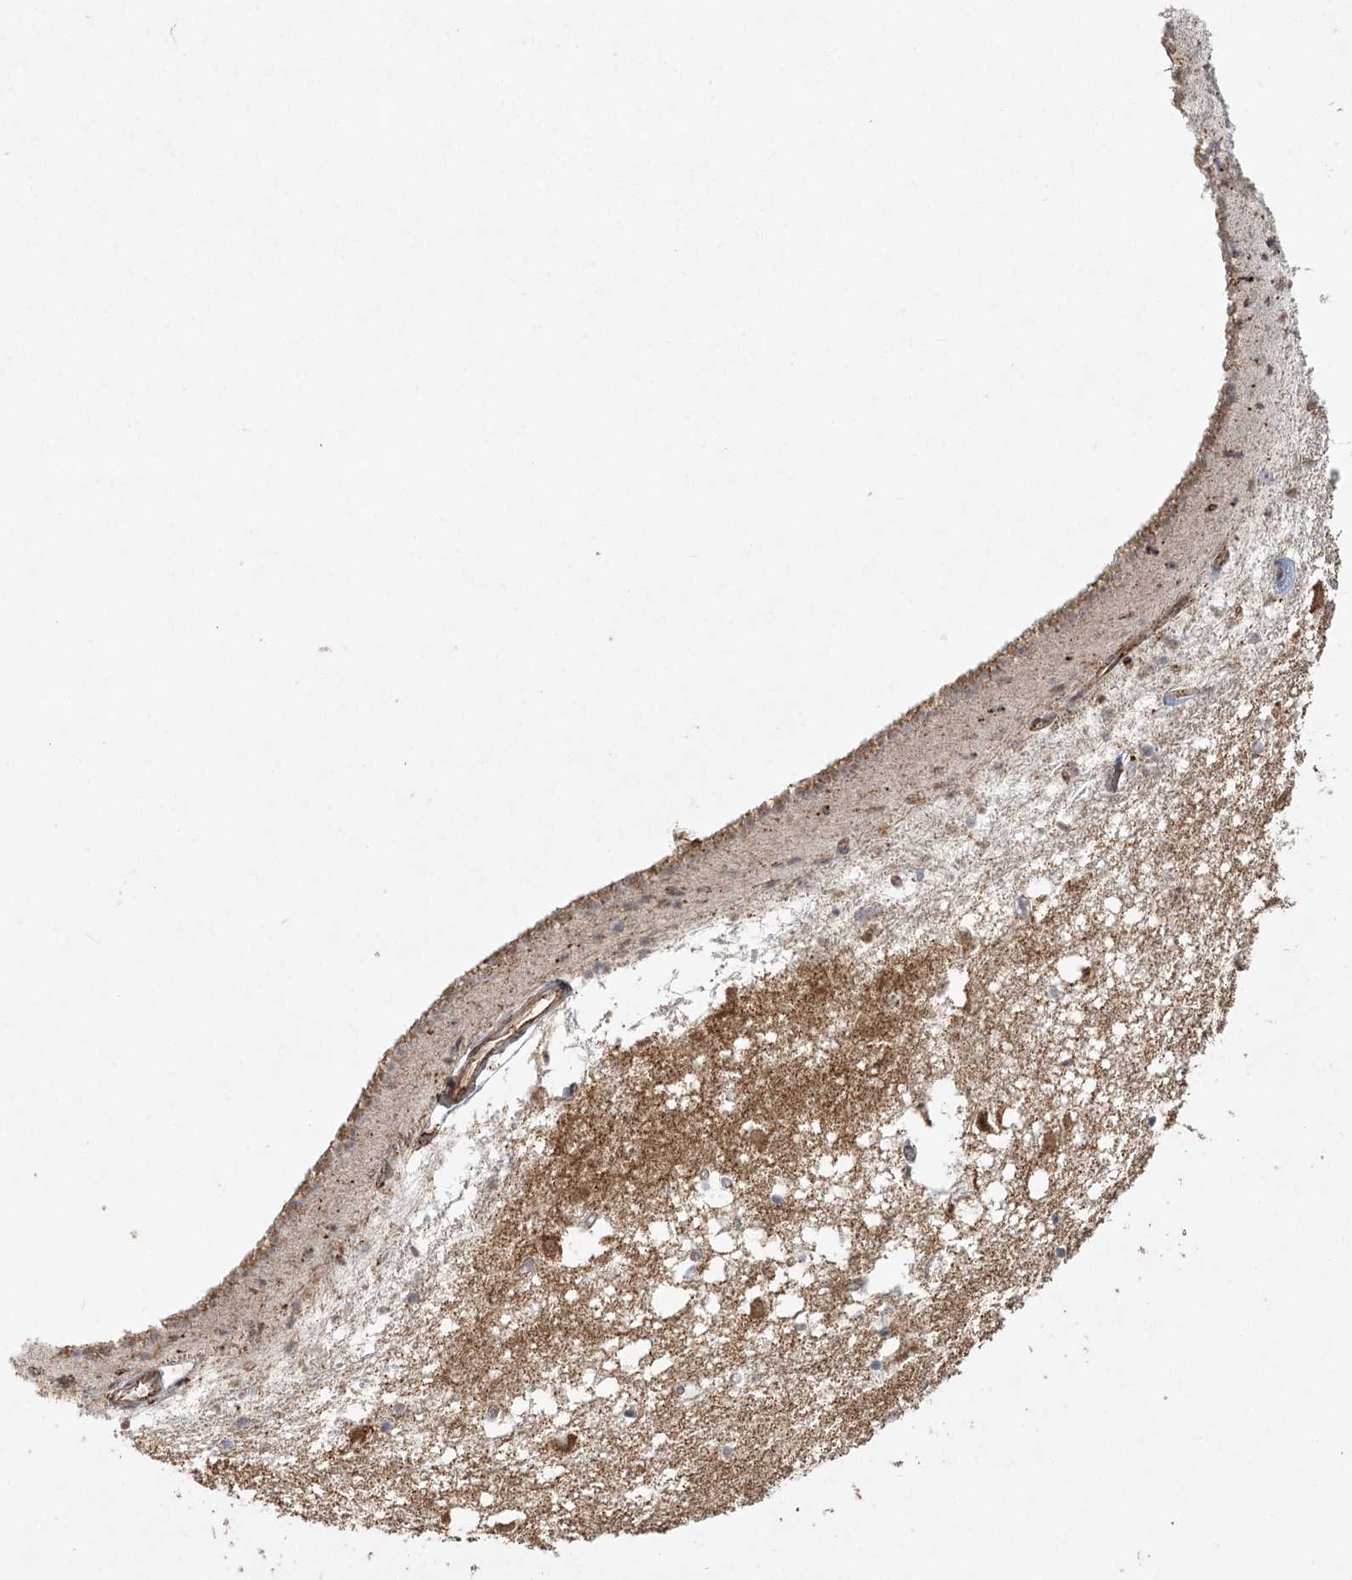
{"staining": {"intensity": "moderate", "quantity": "<25%", "location": "cytoplasmic/membranous"}, "tissue": "caudate", "cell_type": "Glial cells", "image_type": "normal", "snomed": [{"axis": "morphology", "description": "Normal tissue, NOS"}, {"axis": "topography", "description": "Lateral ventricle wall"}], "caption": "The image shows staining of normal caudate, revealing moderate cytoplasmic/membranous protein positivity (brown color) within glial cells.", "gene": "LACTB", "patient": {"sex": "male", "age": 45}}